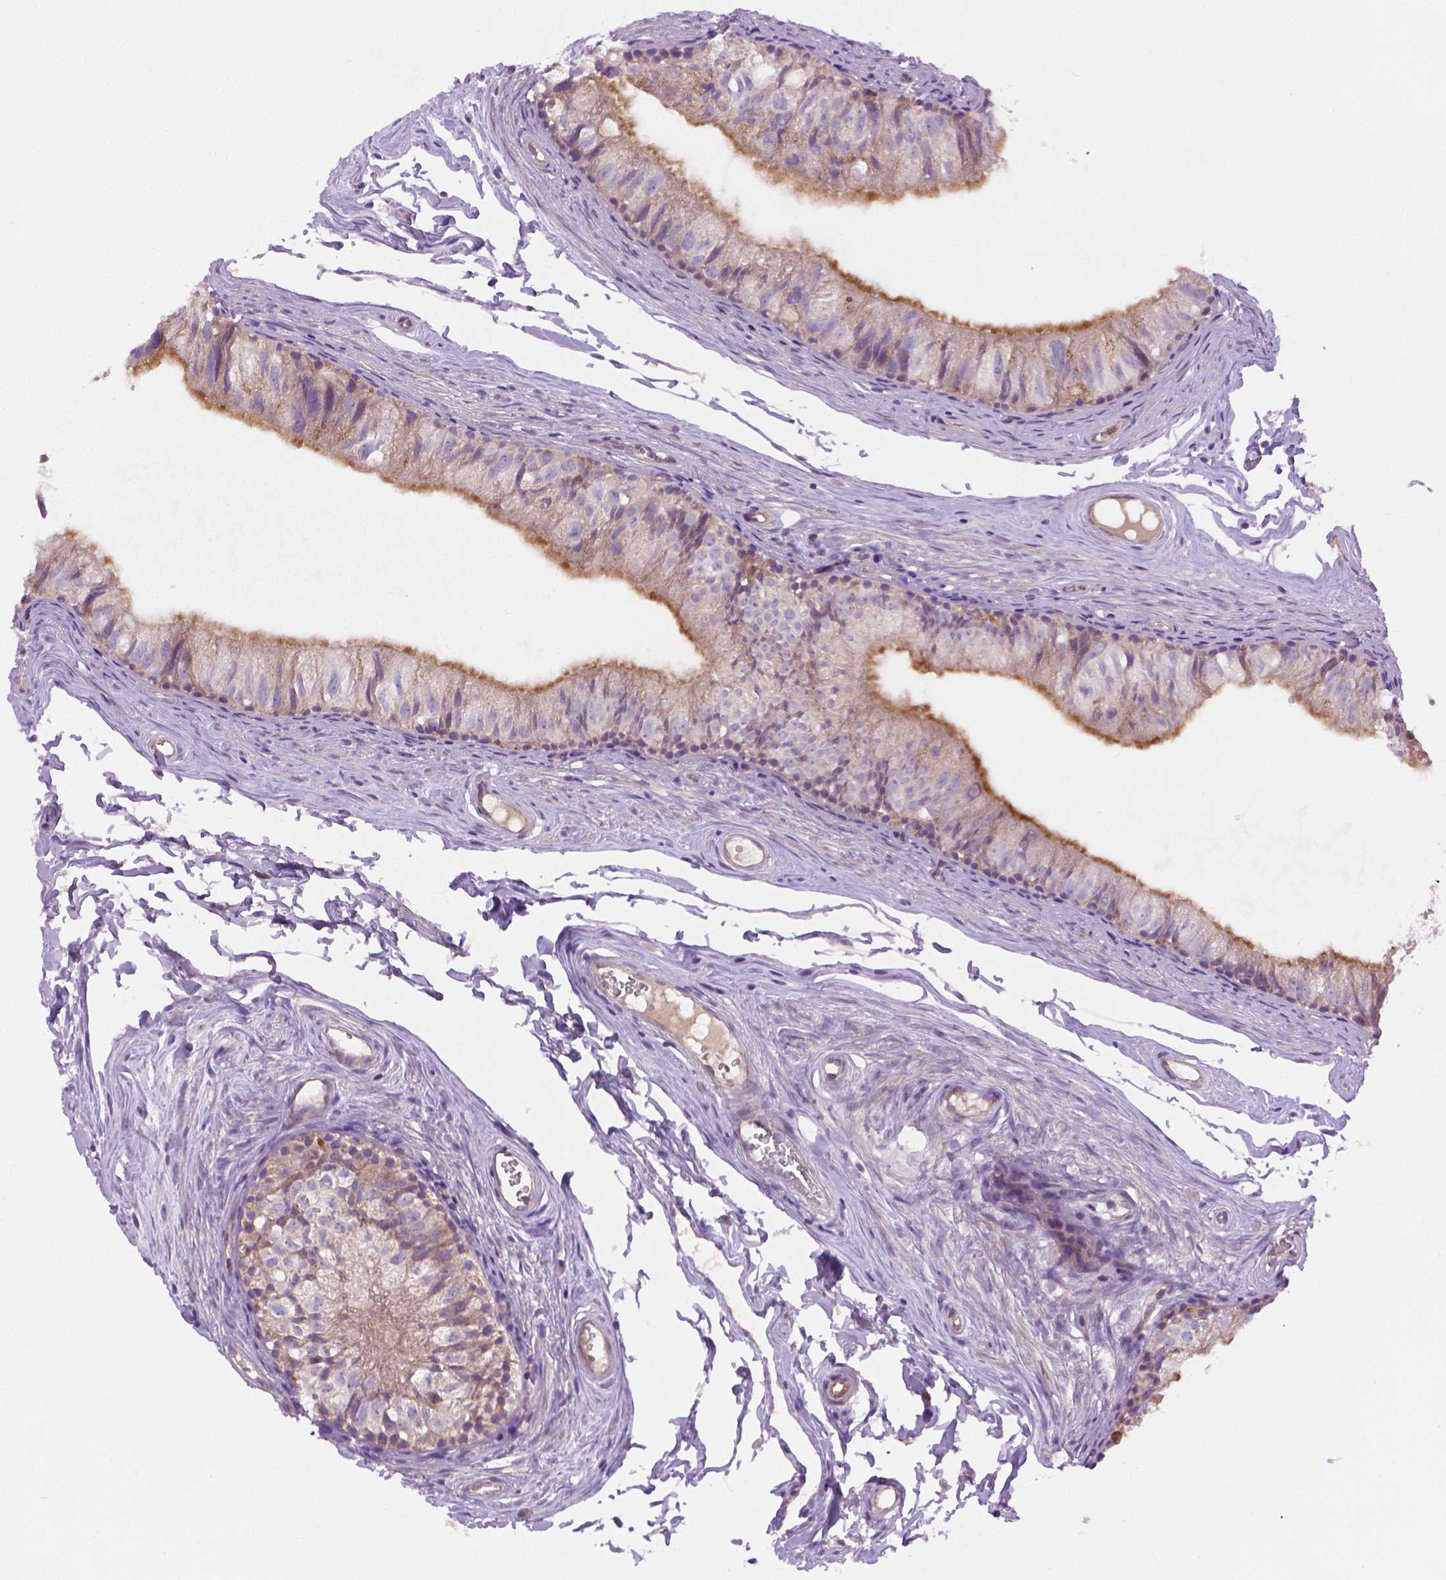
{"staining": {"intensity": "moderate", "quantity": "<25%", "location": "cytoplasmic/membranous"}, "tissue": "epididymis", "cell_type": "Glandular cells", "image_type": "normal", "snomed": [{"axis": "morphology", "description": "Normal tissue, NOS"}, {"axis": "topography", "description": "Epididymis"}], "caption": "Unremarkable epididymis shows moderate cytoplasmic/membranous positivity in approximately <25% of glandular cells.", "gene": "SLC51B", "patient": {"sex": "male", "age": 45}}